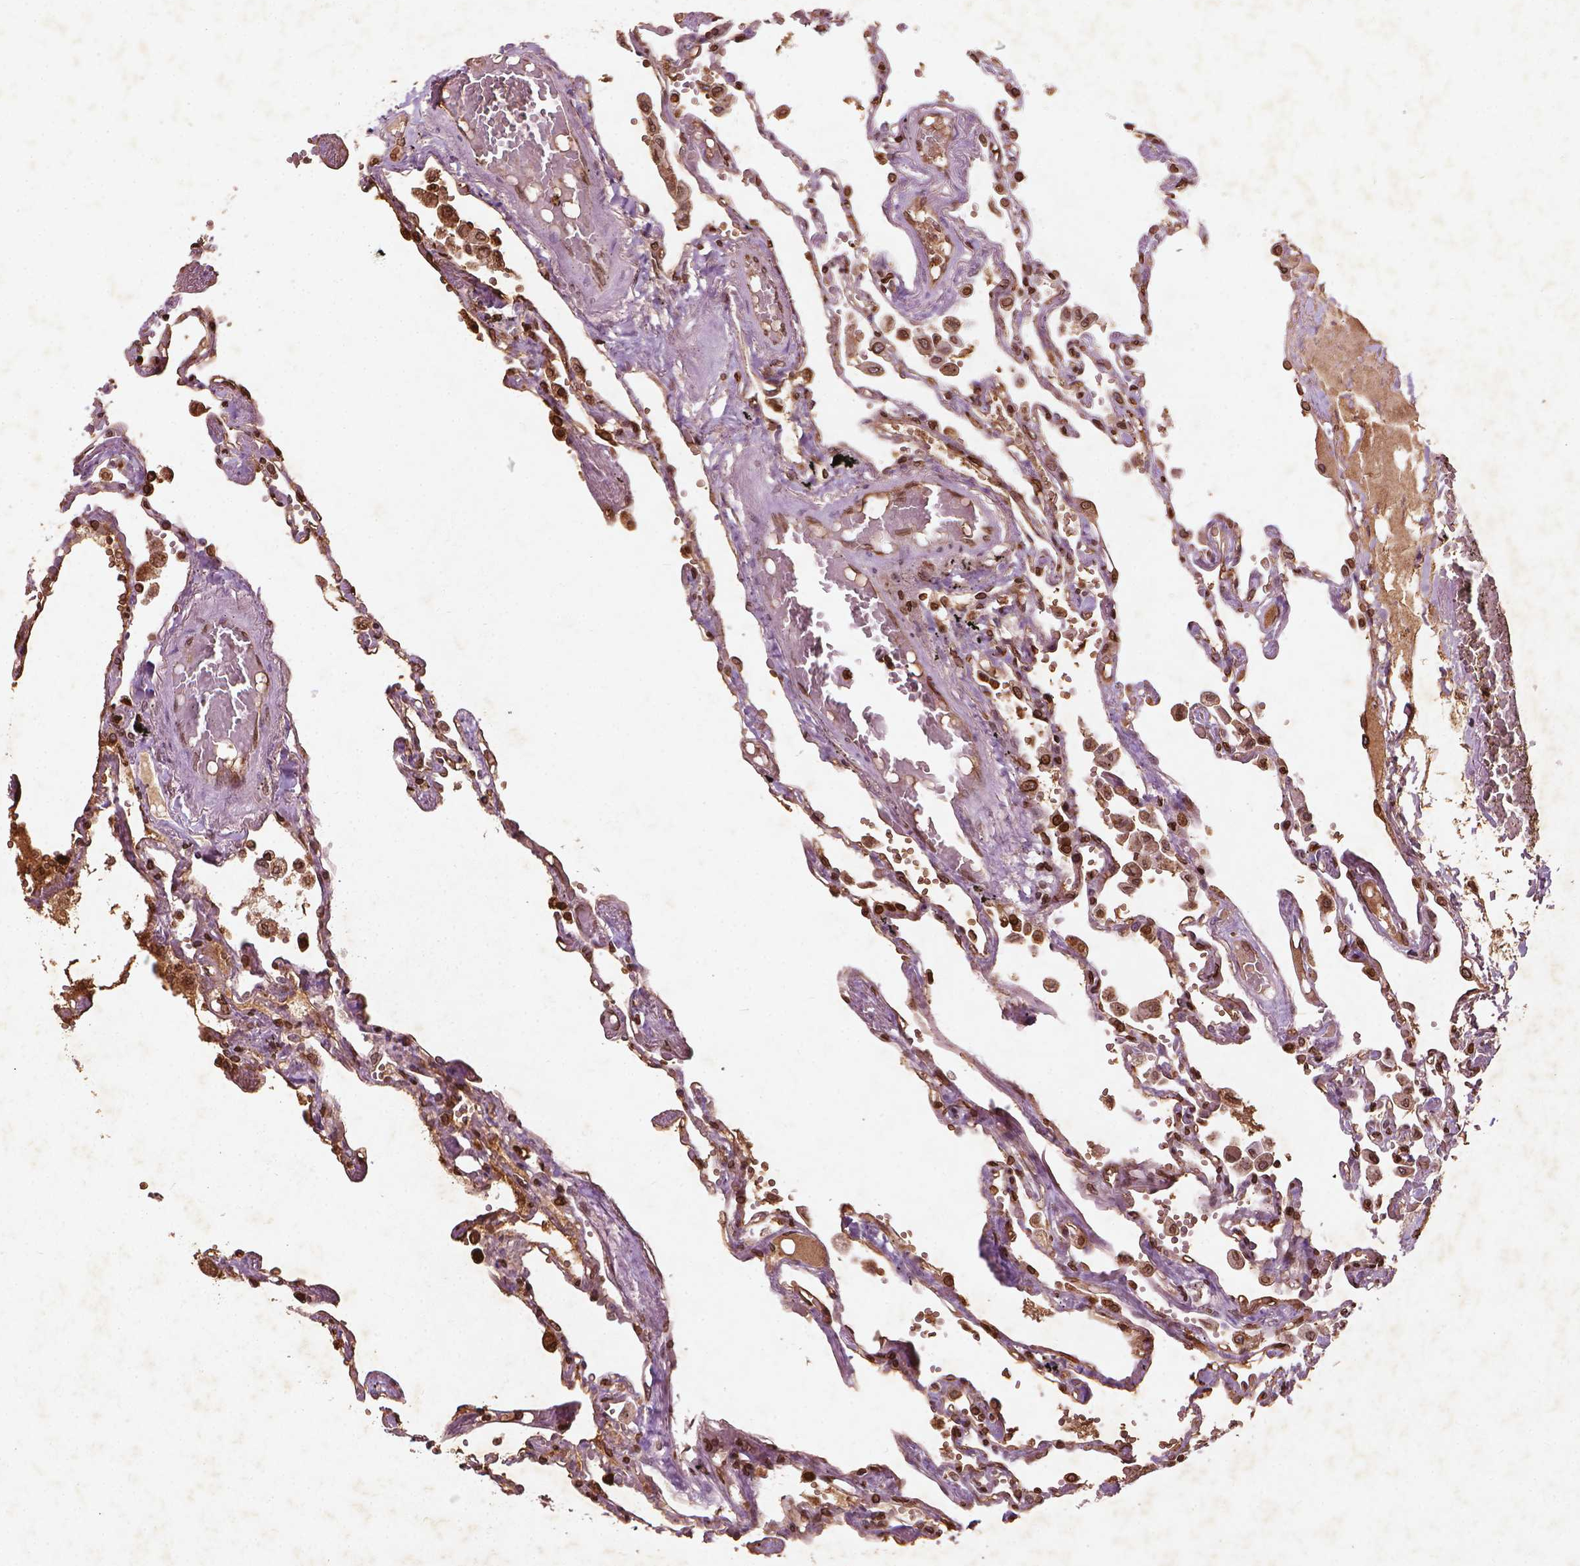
{"staining": {"intensity": "strong", "quantity": "25%-75%", "location": "cytoplasmic/membranous,nuclear"}, "tissue": "lung", "cell_type": "Alveolar cells", "image_type": "normal", "snomed": [{"axis": "morphology", "description": "Normal tissue, NOS"}, {"axis": "morphology", "description": "Adenocarcinoma, NOS"}, {"axis": "topography", "description": "Cartilage tissue"}, {"axis": "topography", "description": "Lung"}], "caption": "Alveolar cells display high levels of strong cytoplasmic/membranous,nuclear positivity in approximately 25%-75% of cells in benign human lung.", "gene": "LMNB1", "patient": {"sex": "female", "age": 67}}